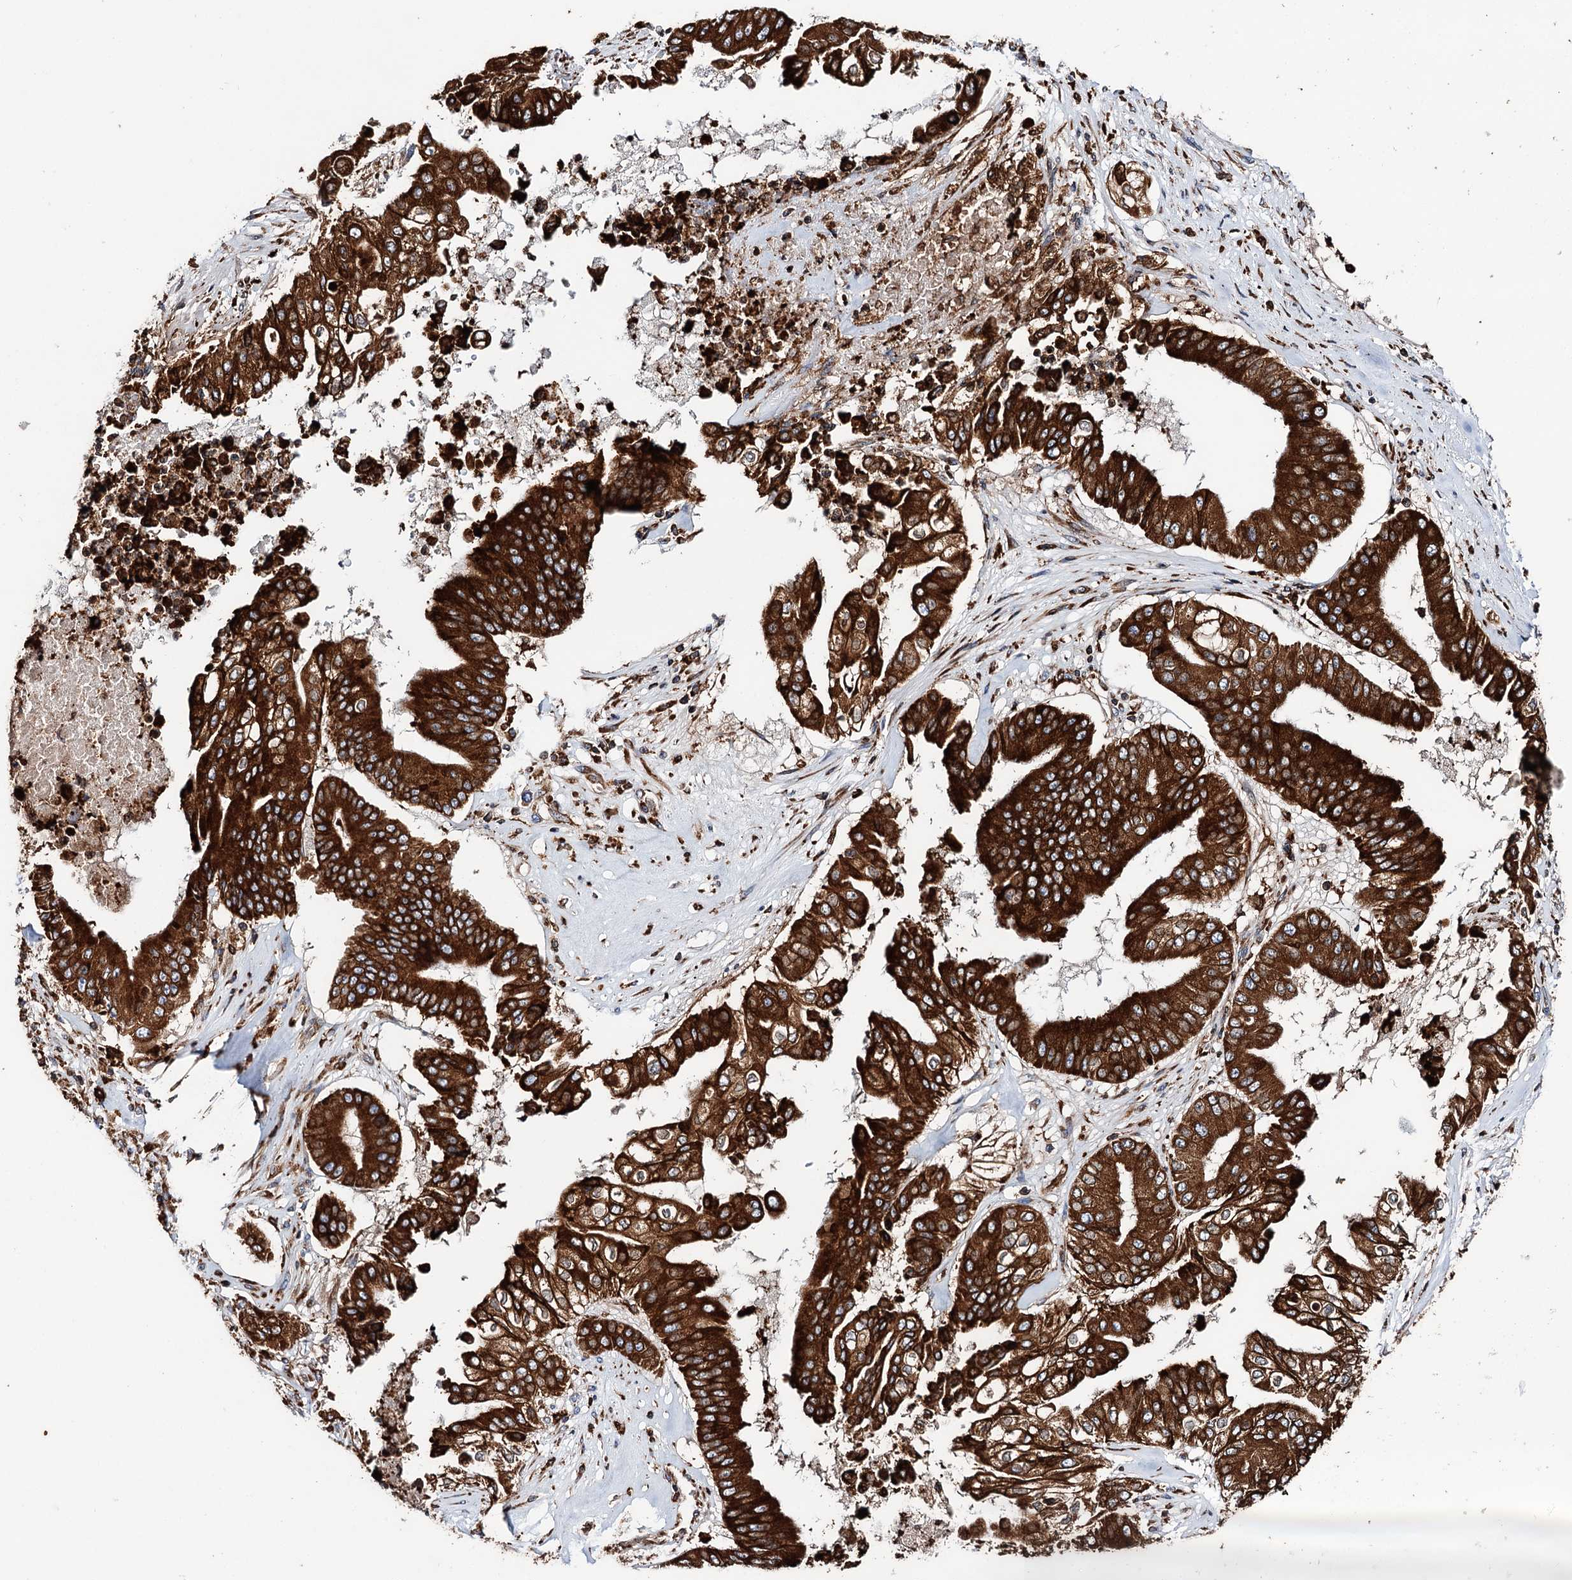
{"staining": {"intensity": "strong", "quantity": ">75%", "location": "cytoplasmic/membranous"}, "tissue": "pancreatic cancer", "cell_type": "Tumor cells", "image_type": "cancer", "snomed": [{"axis": "morphology", "description": "Adenocarcinoma, NOS"}, {"axis": "topography", "description": "Pancreas"}], "caption": "IHC of pancreatic adenocarcinoma demonstrates high levels of strong cytoplasmic/membranous positivity in approximately >75% of tumor cells.", "gene": "ERP29", "patient": {"sex": "female", "age": 77}}